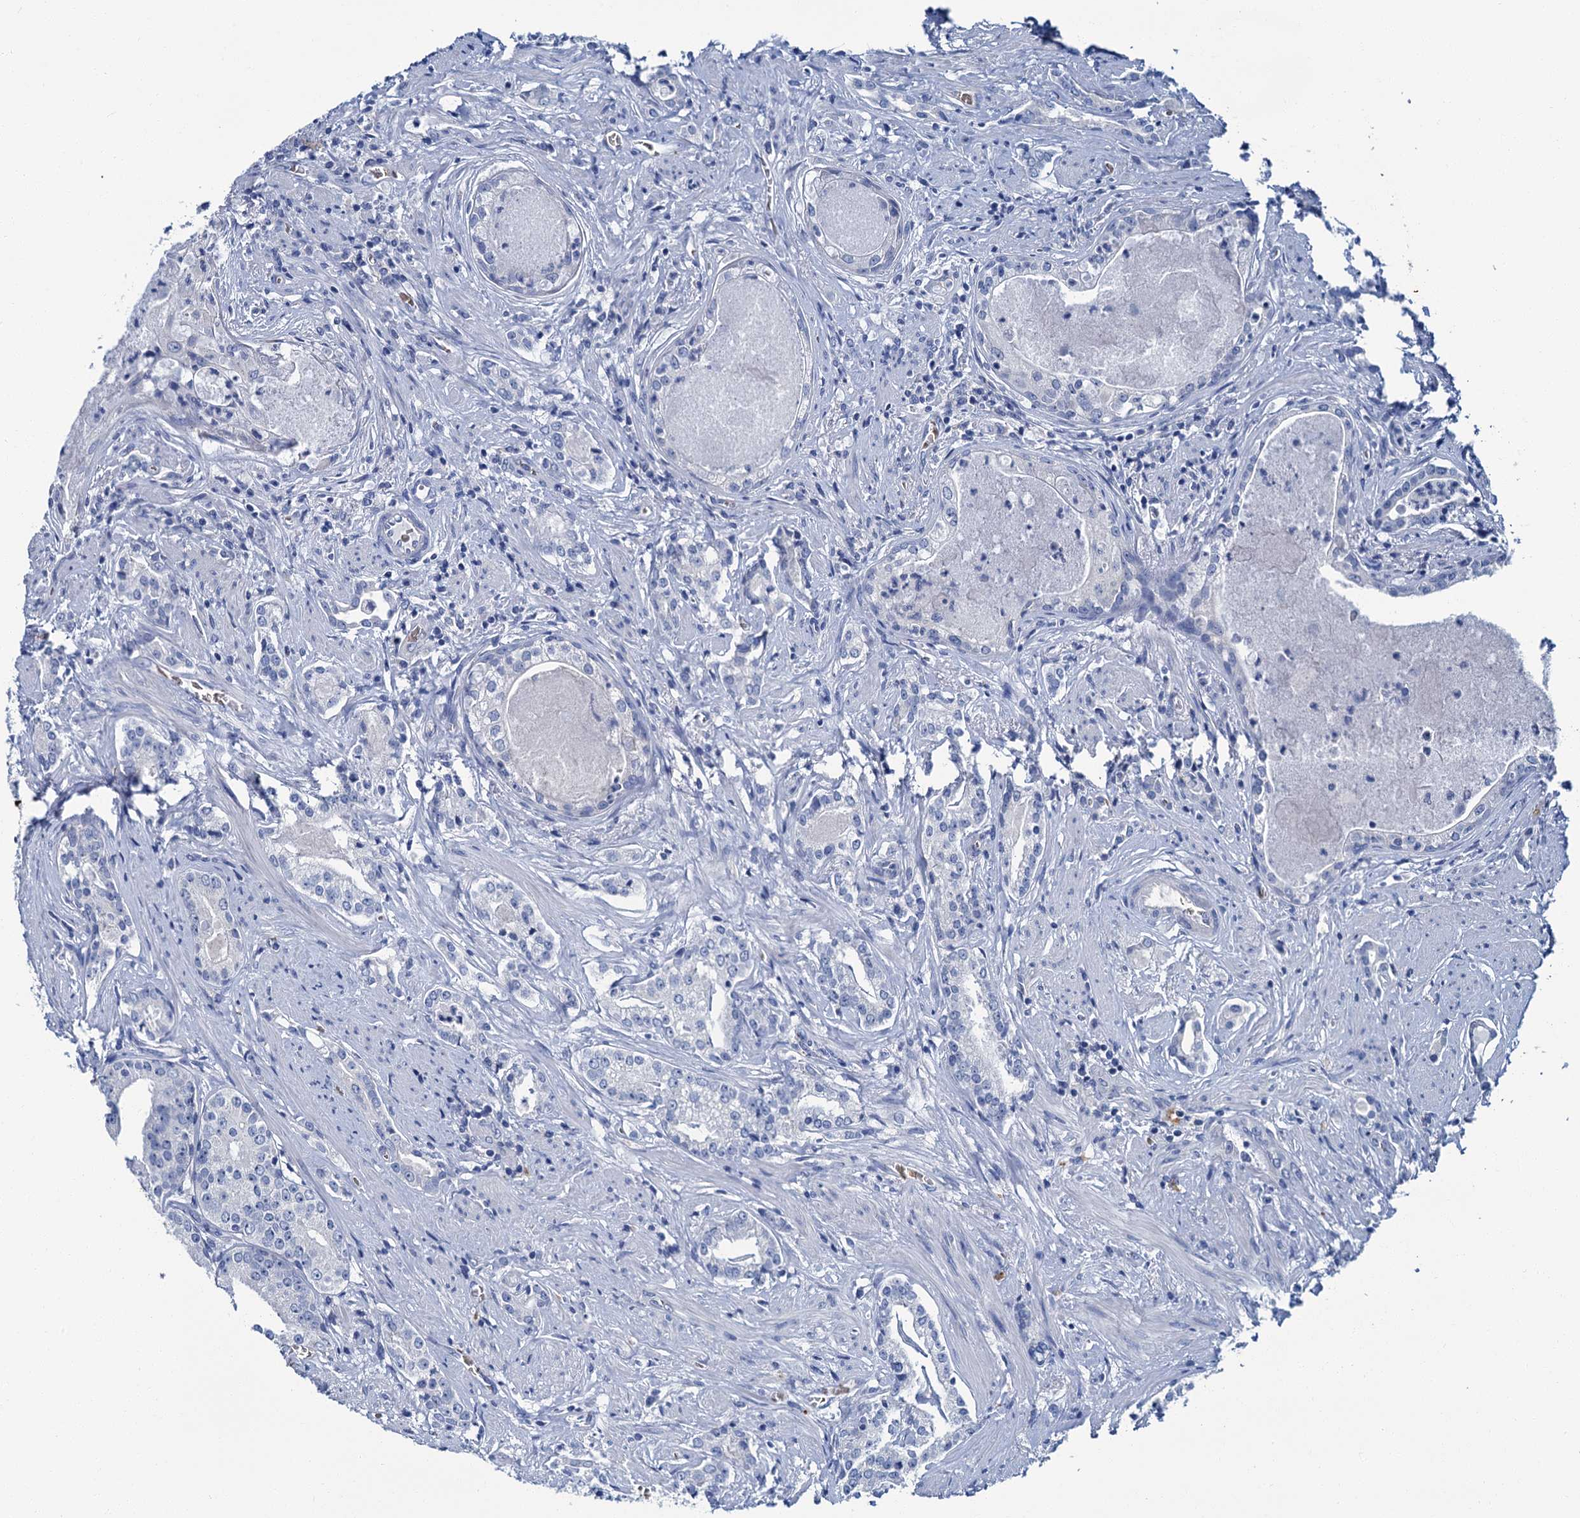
{"staining": {"intensity": "negative", "quantity": "none", "location": "none"}, "tissue": "prostate cancer", "cell_type": "Tumor cells", "image_type": "cancer", "snomed": [{"axis": "morphology", "description": "Adenocarcinoma, High grade"}, {"axis": "topography", "description": "Prostate"}], "caption": "Tumor cells show no significant protein positivity in prostate cancer.", "gene": "ATG2A", "patient": {"sex": "male", "age": 58}}